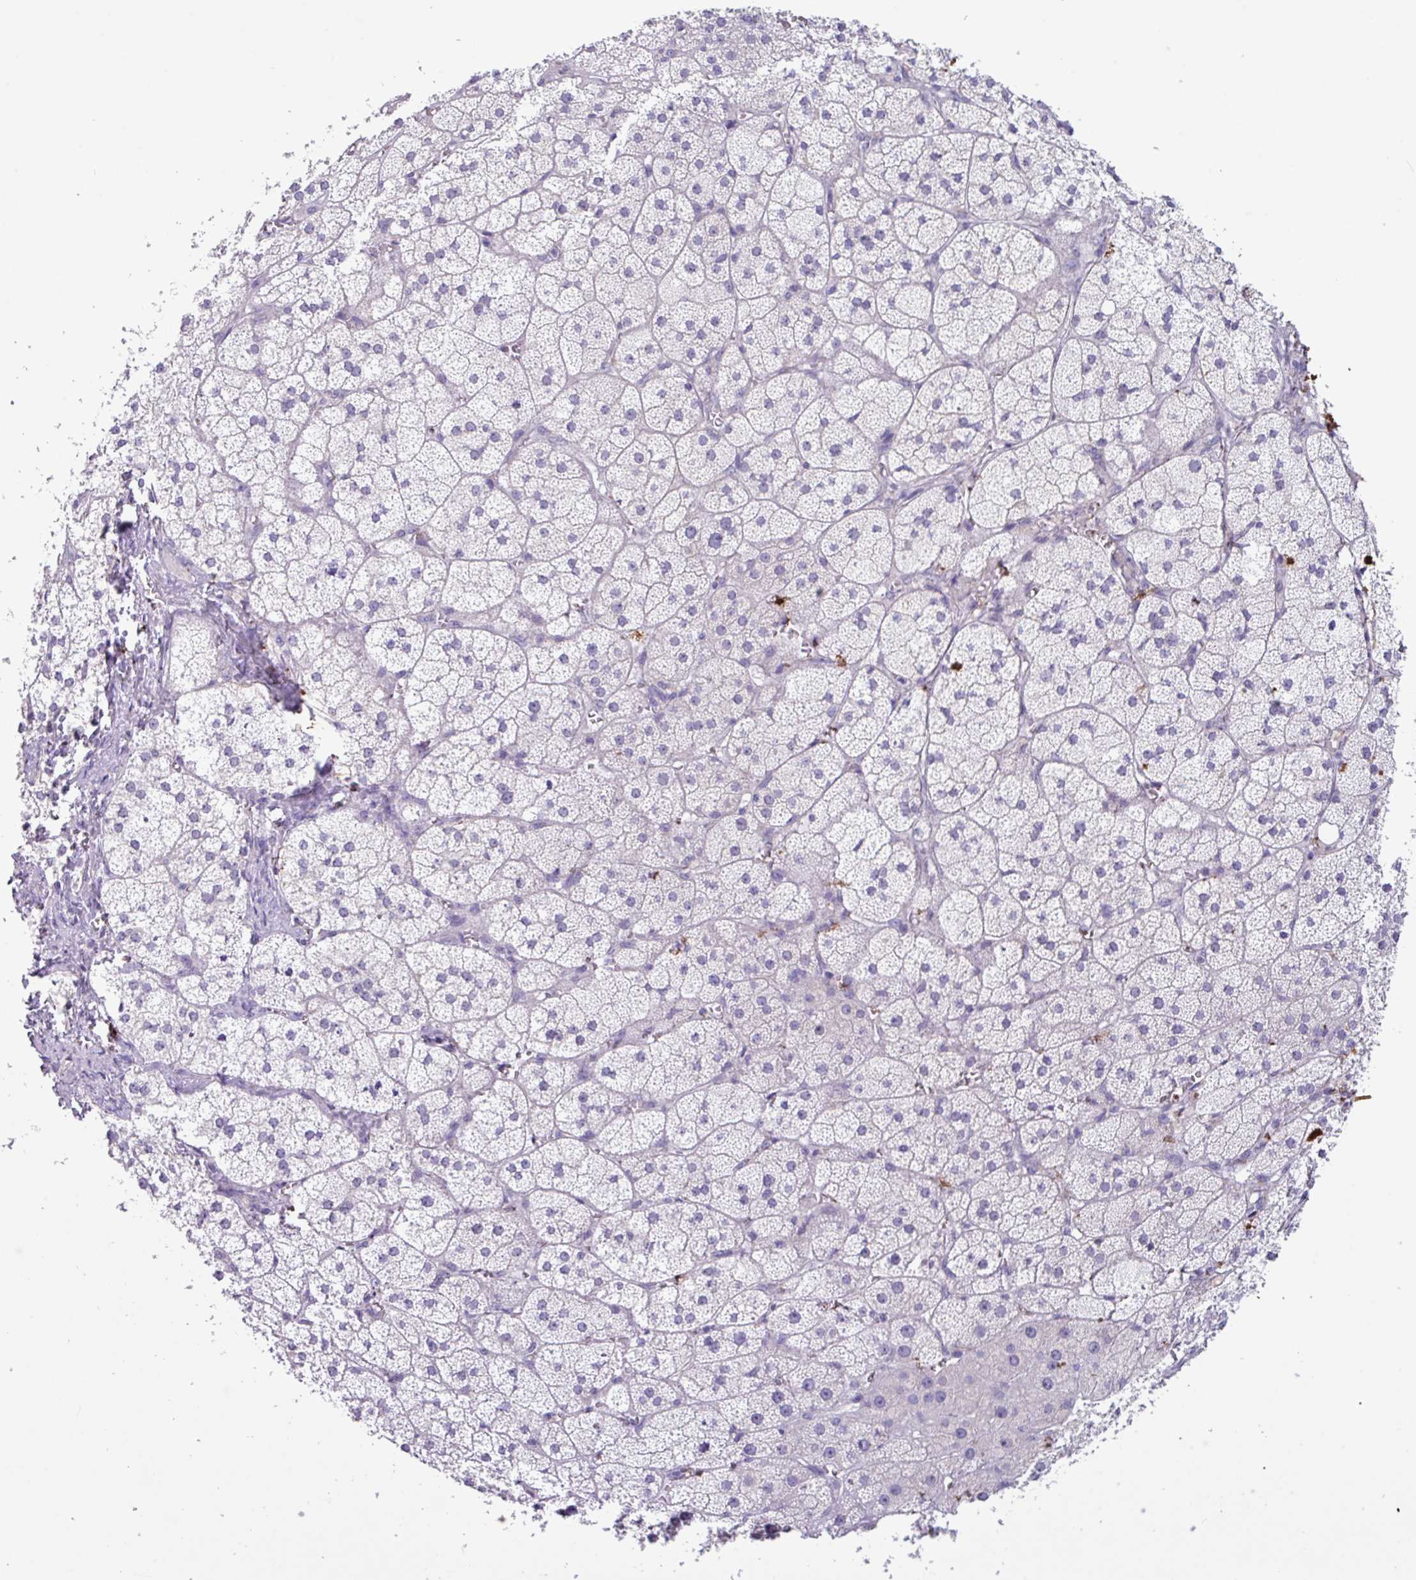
{"staining": {"intensity": "negative", "quantity": "none", "location": "none"}, "tissue": "adrenal gland", "cell_type": "Glandular cells", "image_type": "normal", "snomed": [{"axis": "morphology", "description": "Normal tissue, NOS"}, {"axis": "topography", "description": "Adrenal gland"}], "caption": "IHC of normal adrenal gland demonstrates no expression in glandular cells. The staining is performed using DAB brown chromogen with nuclei counter-stained in using hematoxylin.", "gene": "ZNF524", "patient": {"sex": "female", "age": 52}}